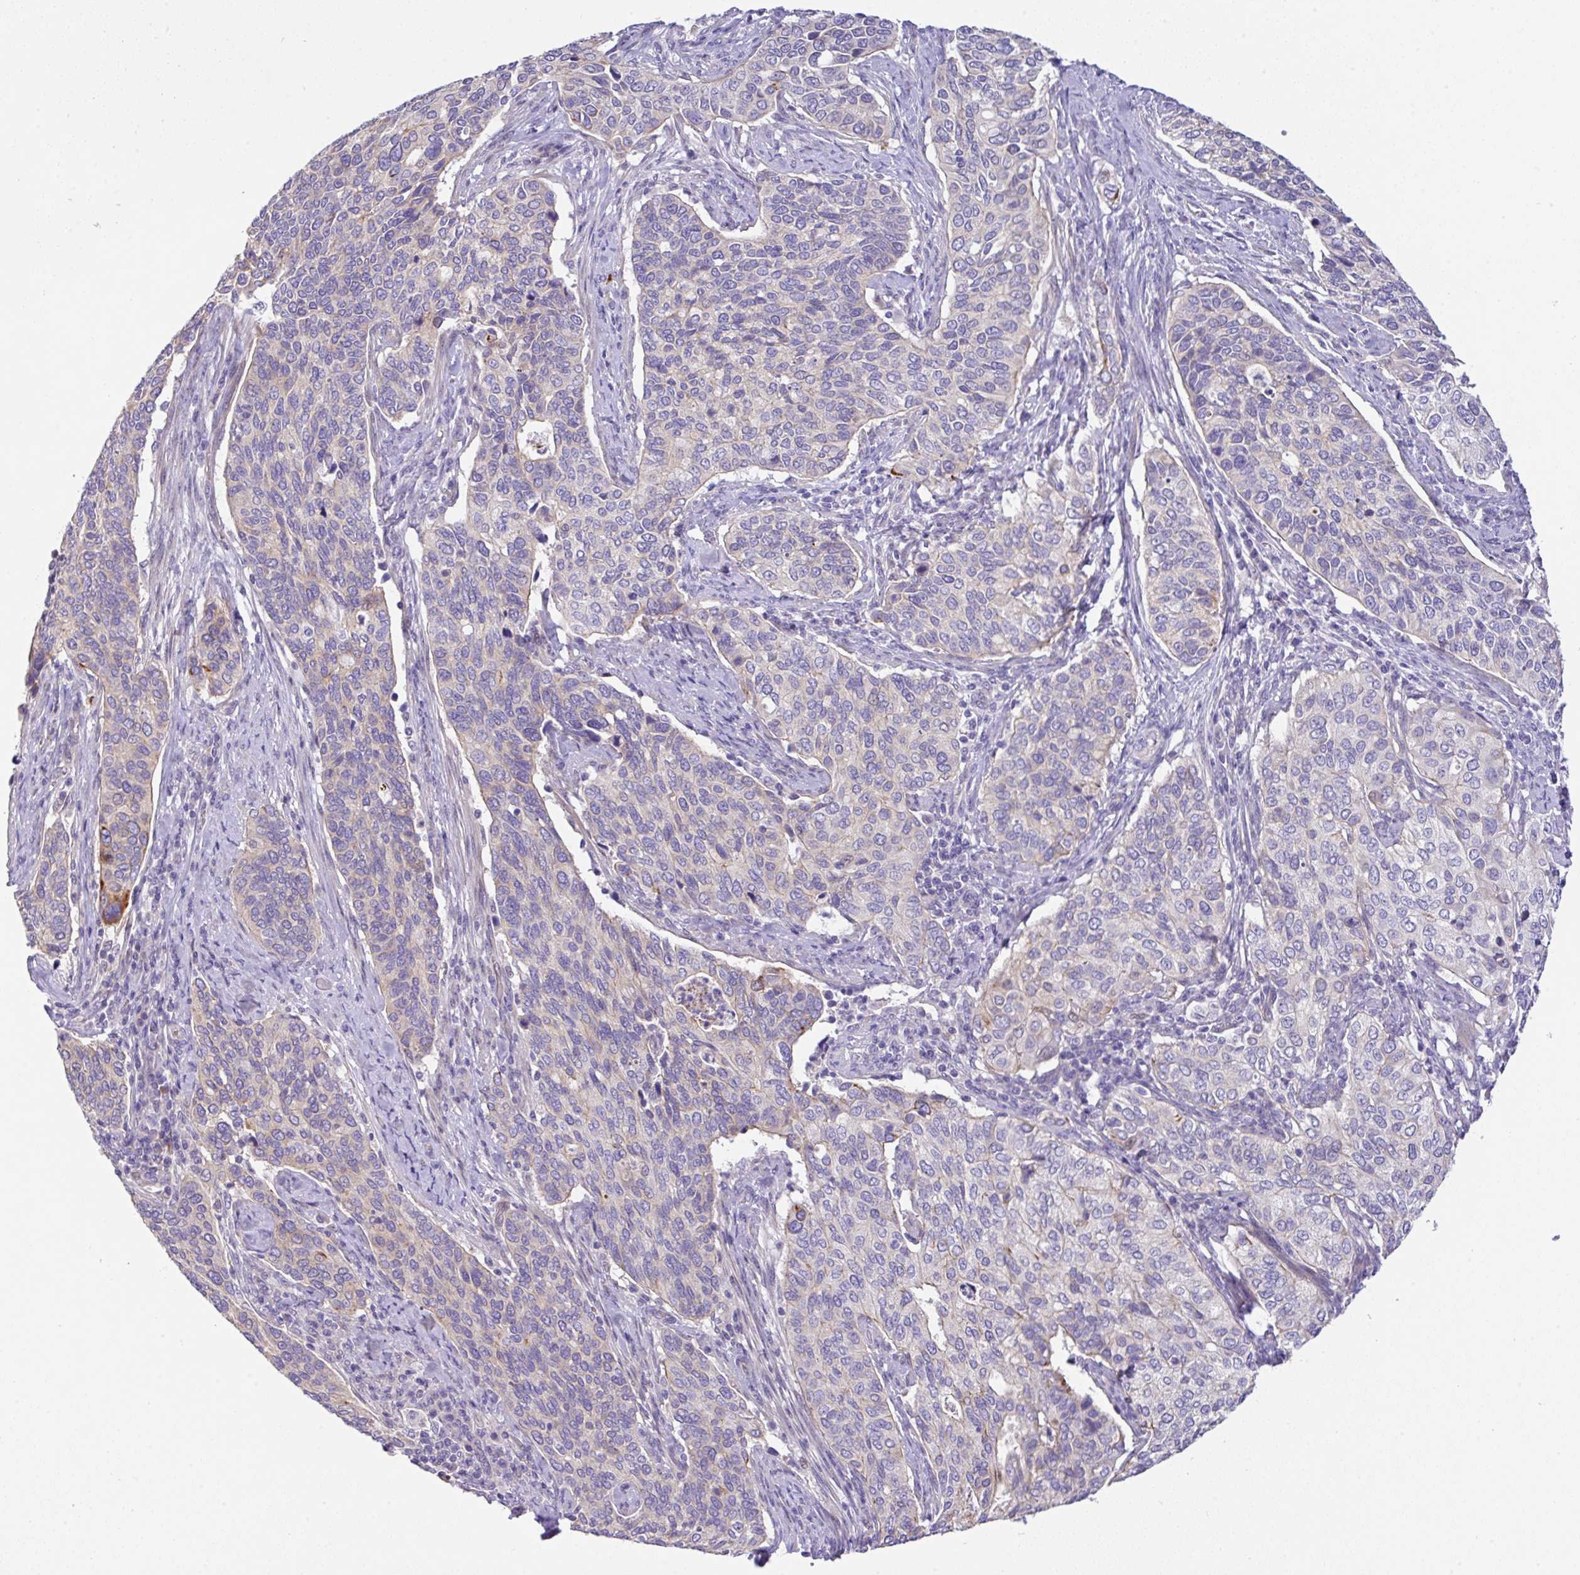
{"staining": {"intensity": "moderate", "quantity": "<25%", "location": "cytoplasmic/membranous"}, "tissue": "cervical cancer", "cell_type": "Tumor cells", "image_type": "cancer", "snomed": [{"axis": "morphology", "description": "Squamous cell carcinoma, NOS"}, {"axis": "topography", "description": "Cervix"}], "caption": "High-magnification brightfield microscopy of cervical cancer (squamous cell carcinoma) stained with DAB (3,3'-diaminobenzidine) (brown) and counterstained with hematoxylin (blue). tumor cells exhibit moderate cytoplasmic/membranous expression is appreciated in approximately<25% of cells. (DAB (3,3'-diaminobenzidine) = brown stain, brightfield microscopy at high magnification).", "gene": "EPN3", "patient": {"sex": "female", "age": 38}}